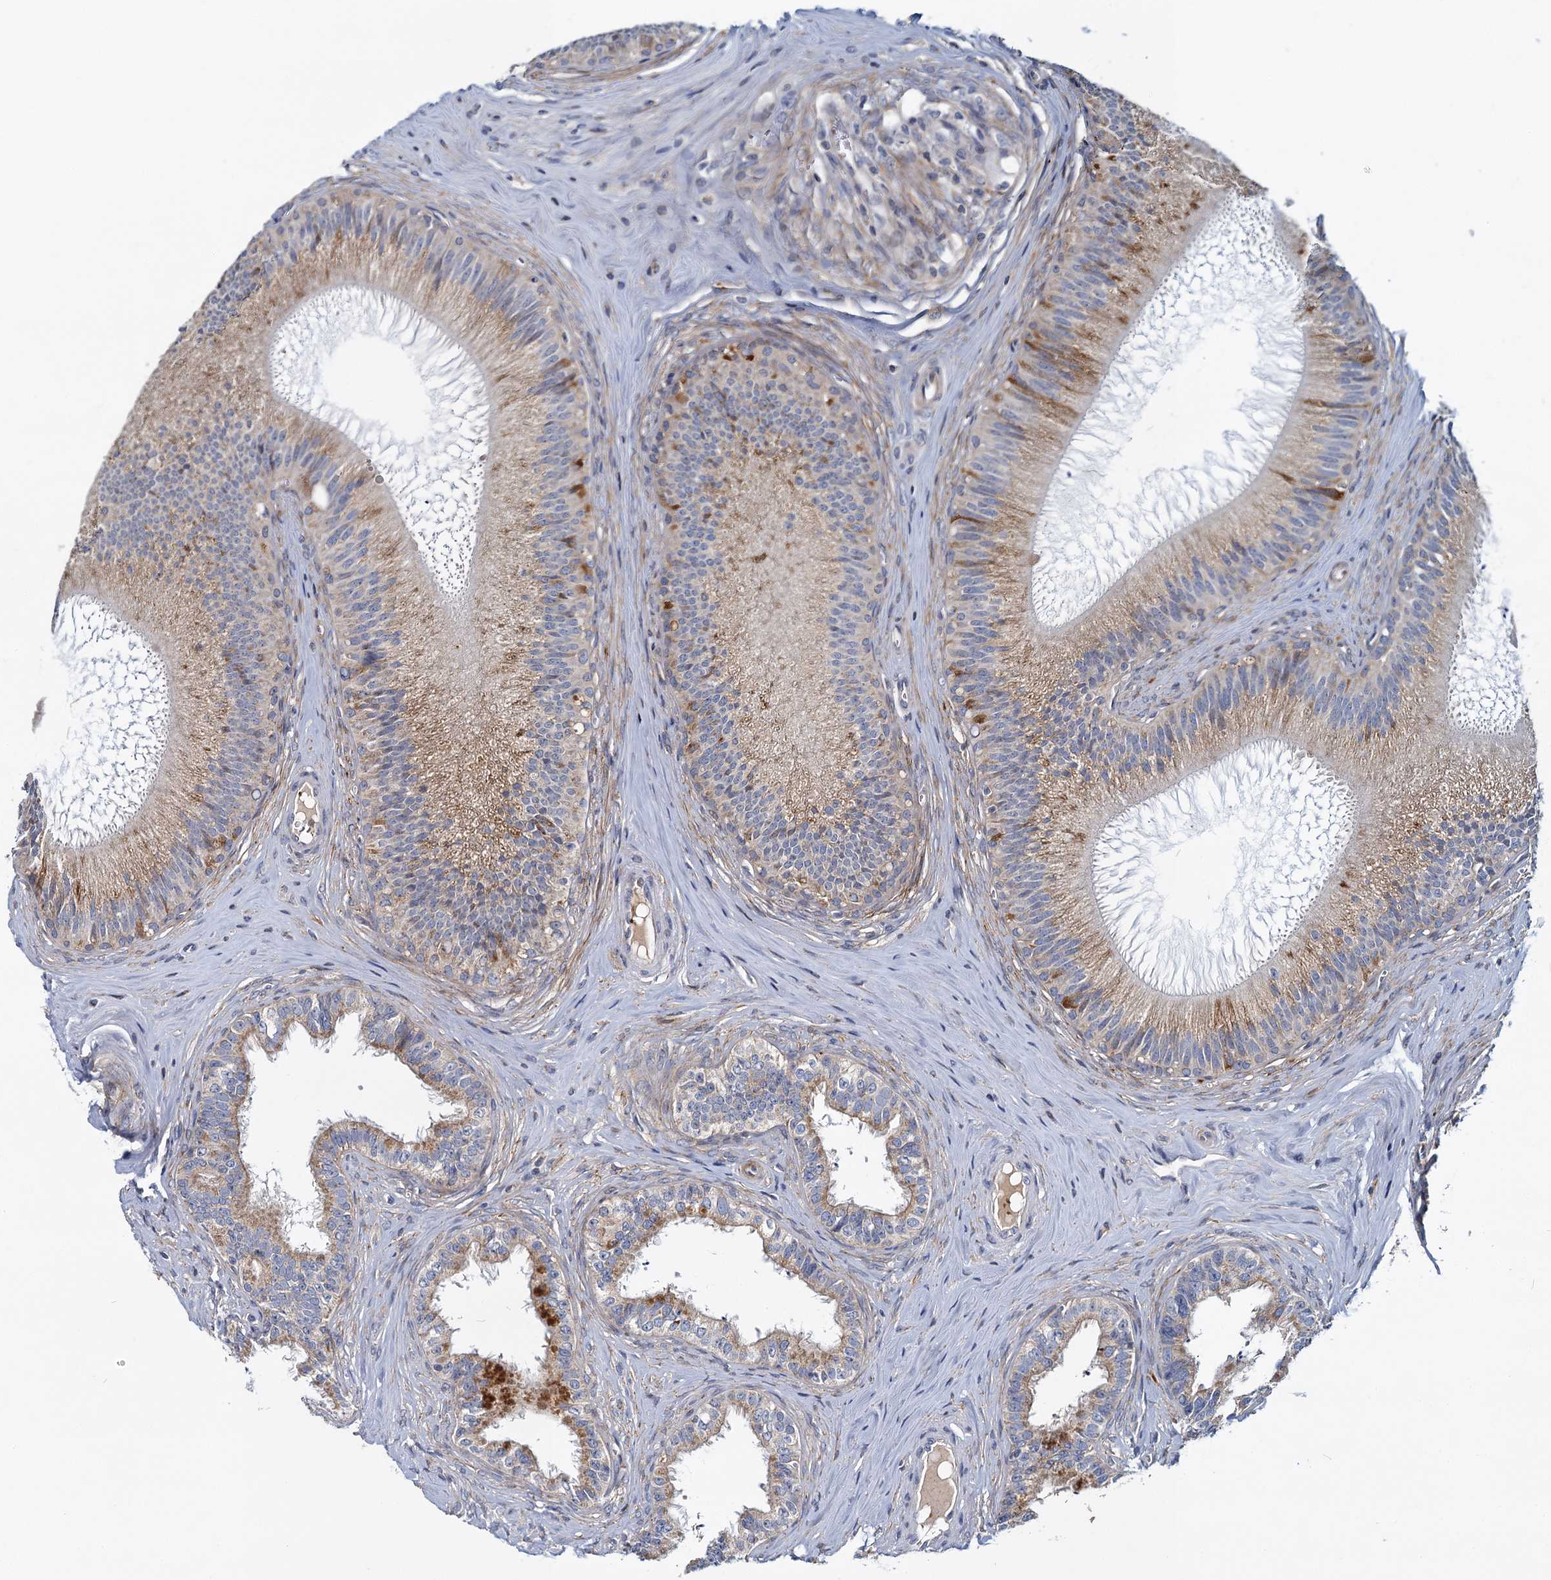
{"staining": {"intensity": "moderate", "quantity": "<25%", "location": "cytoplasmic/membranous"}, "tissue": "epididymis", "cell_type": "Glandular cells", "image_type": "normal", "snomed": [{"axis": "morphology", "description": "Normal tissue, NOS"}, {"axis": "topography", "description": "Epididymis"}], "caption": "Immunohistochemistry image of benign epididymis: epididymis stained using immunohistochemistry reveals low levels of moderate protein expression localized specifically in the cytoplasmic/membranous of glandular cells, appearing as a cytoplasmic/membranous brown color.", "gene": "DCUN1D2", "patient": {"sex": "male", "age": 46}}